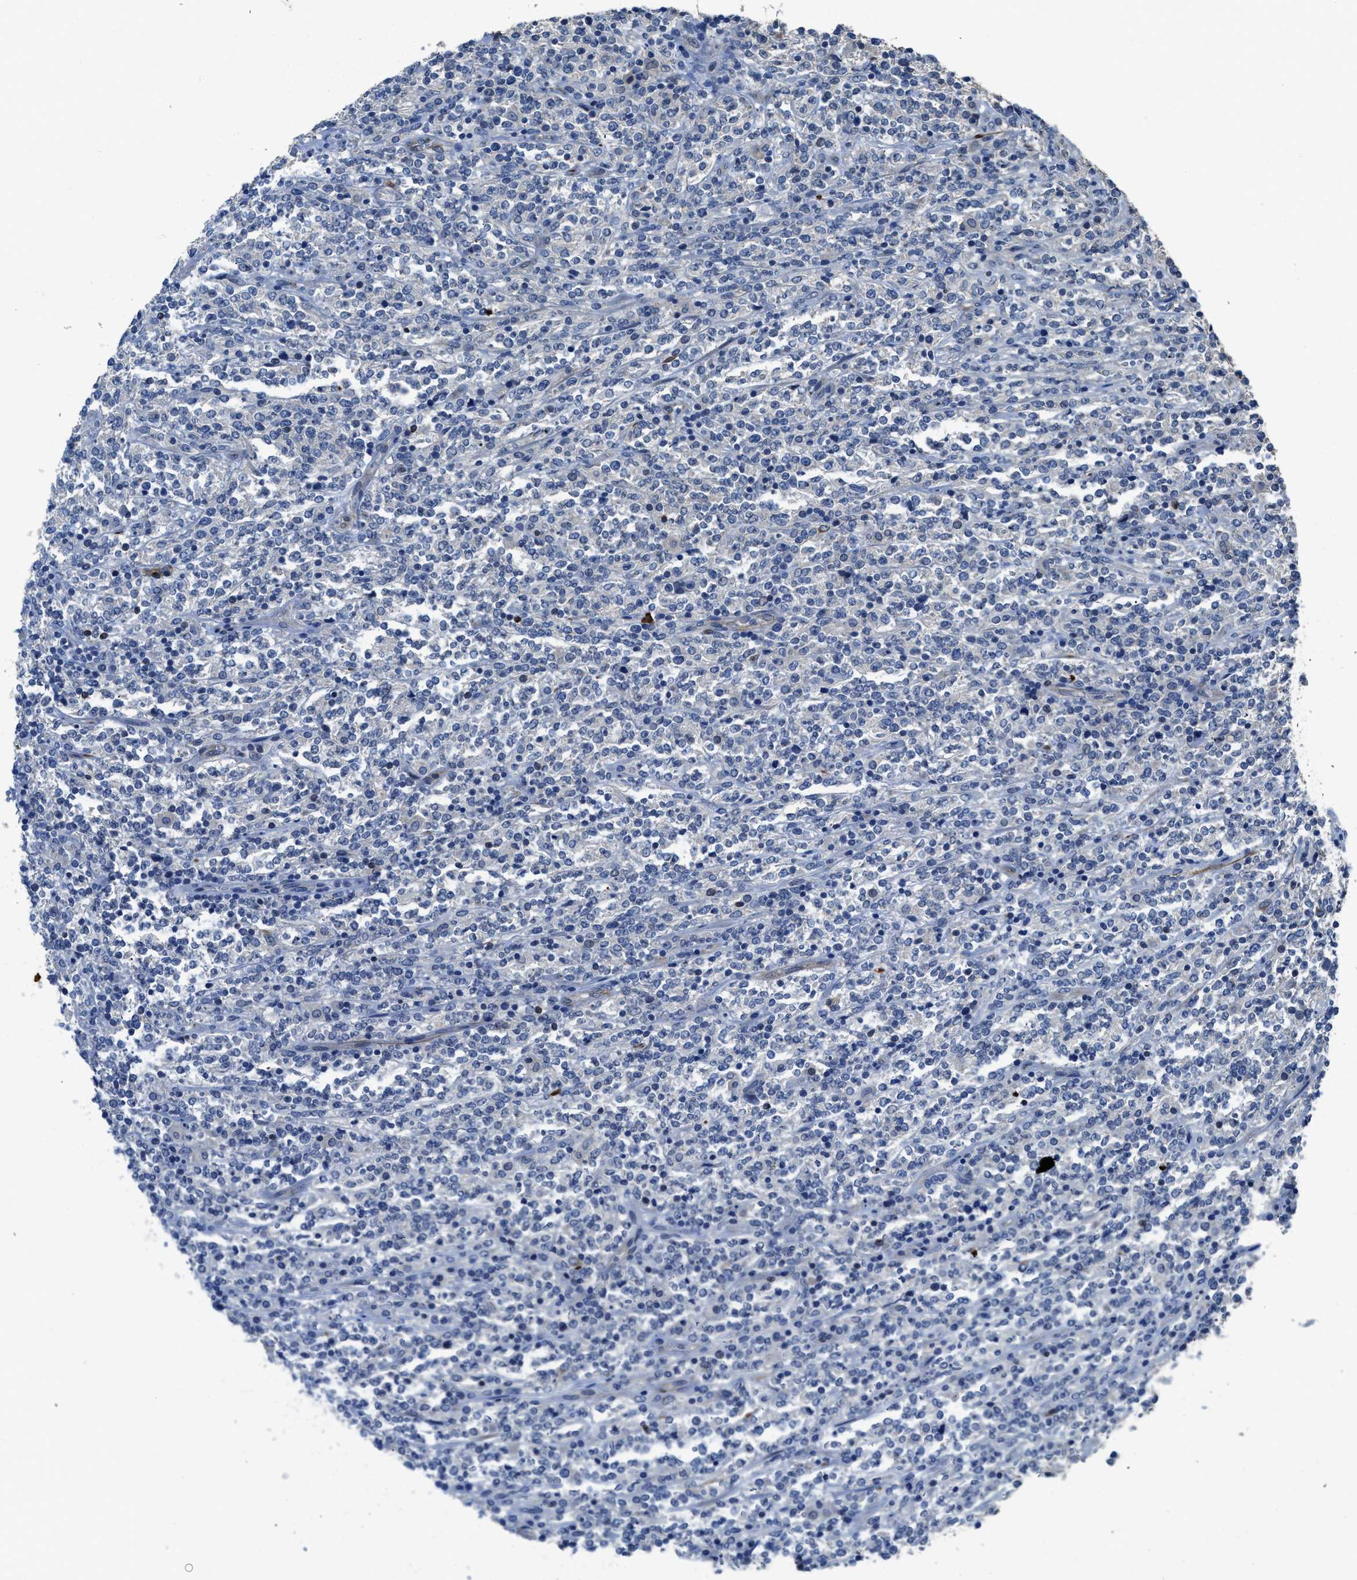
{"staining": {"intensity": "negative", "quantity": "none", "location": "none"}, "tissue": "lymphoma", "cell_type": "Tumor cells", "image_type": "cancer", "snomed": [{"axis": "morphology", "description": "Malignant lymphoma, non-Hodgkin's type, High grade"}, {"axis": "topography", "description": "Soft tissue"}], "caption": "High magnification brightfield microscopy of high-grade malignant lymphoma, non-Hodgkin's type stained with DAB (brown) and counterstained with hematoxylin (blue): tumor cells show no significant expression. Brightfield microscopy of immunohistochemistry stained with DAB (3,3'-diaminobenzidine) (brown) and hematoxylin (blue), captured at high magnification.", "gene": "SYNM", "patient": {"sex": "male", "age": 18}}